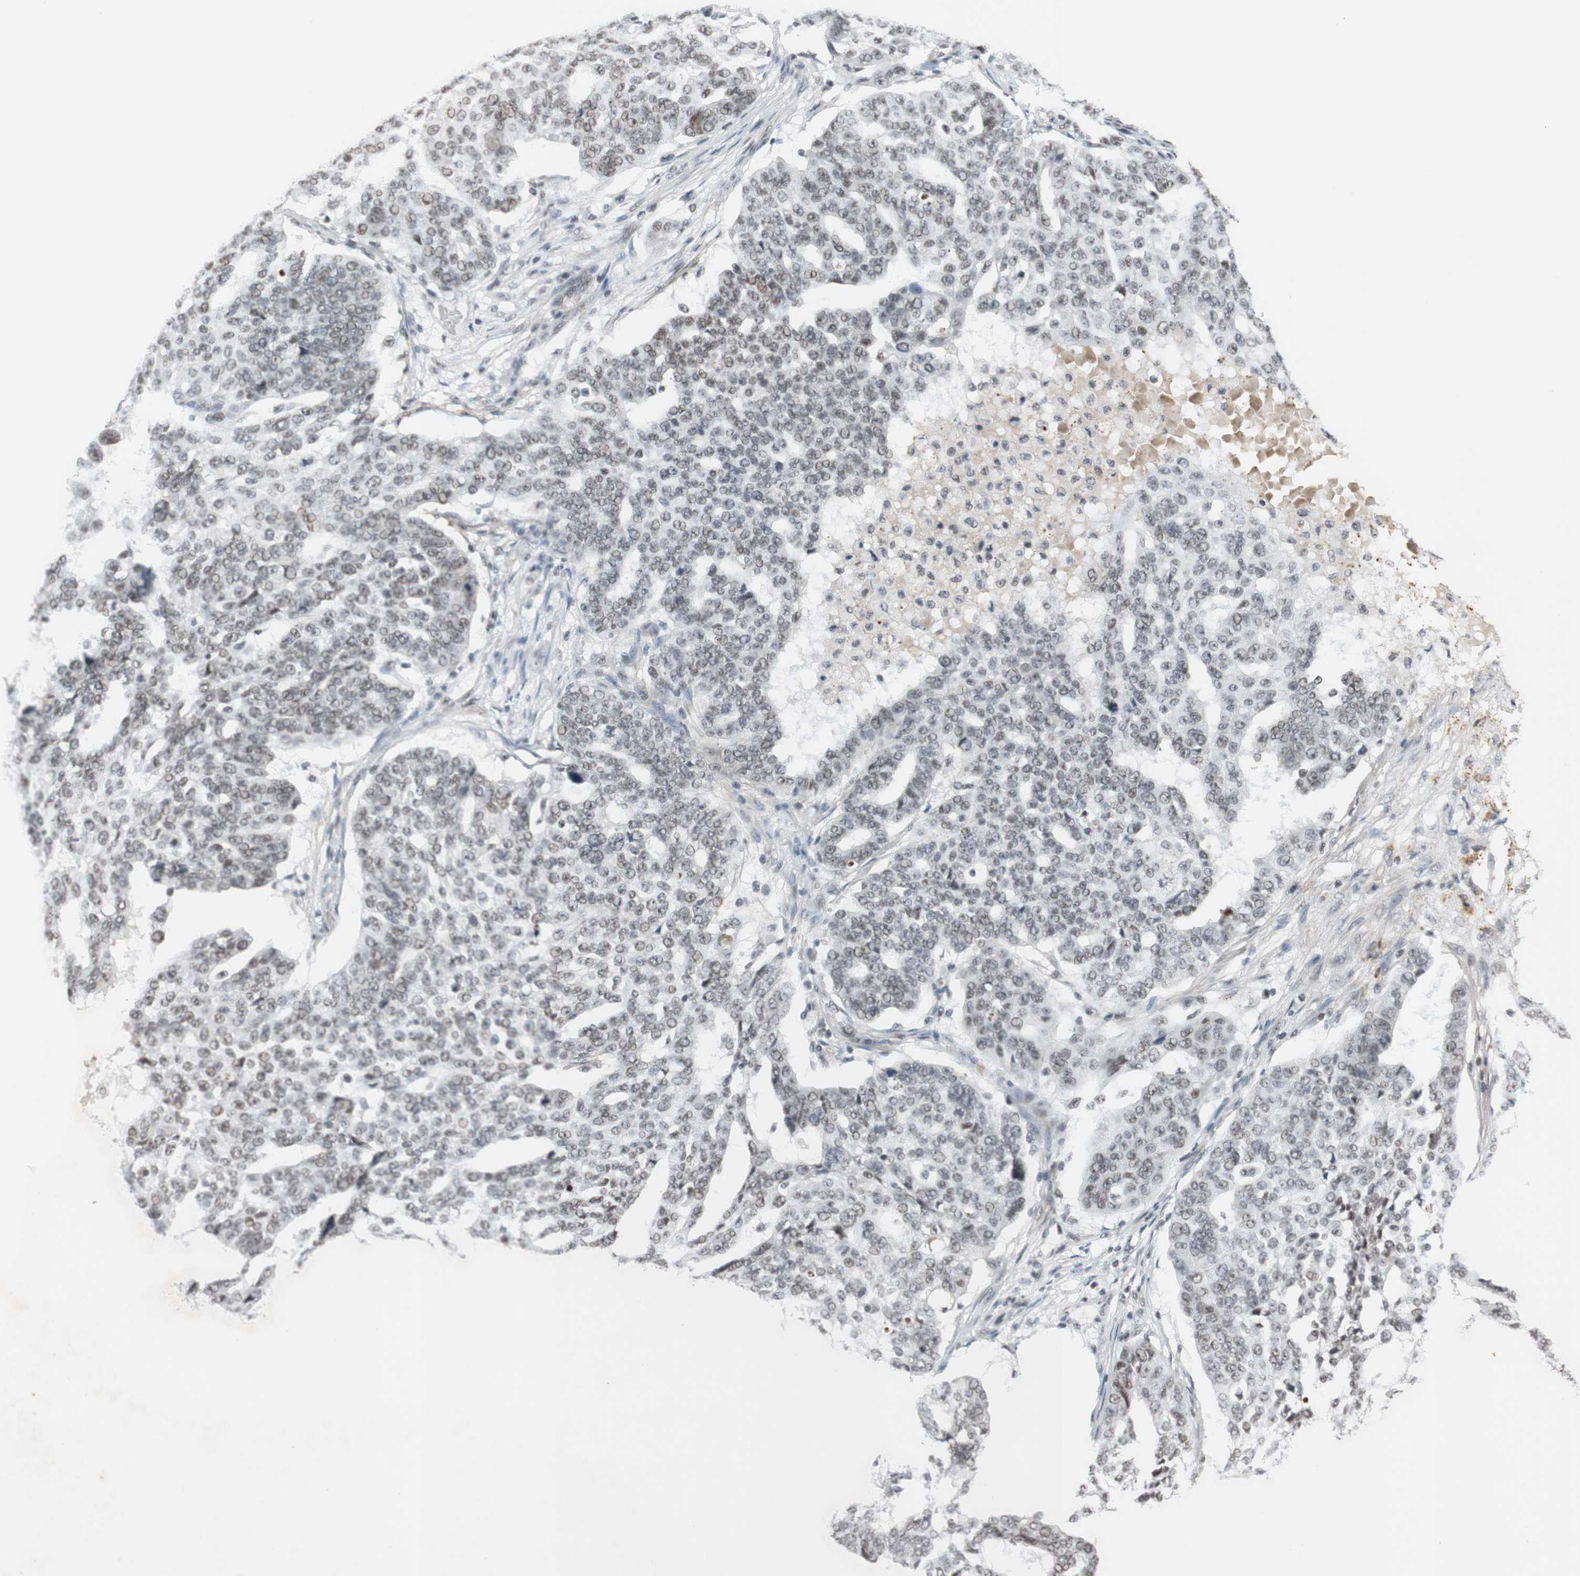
{"staining": {"intensity": "moderate", "quantity": ">75%", "location": "nuclear"}, "tissue": "ovarian cancer", "cell_type": "Tumor cells", "image_type": "cancer", "snomed": [{"axis": "morphology", "description": "Cystadenocarcinoma, serous, NOS"}, {"axis": "topography", "description": "Ovary"}], "caption": "Serous cystadenocarcinoma (ovarian) stained for a protein displays moderate nuclear positivity in tumor cells. The protein of interest is shown in brown color, while the nuclei are stained blue.", "gene": "IRF1", "patient": {"sex": "female", "age": 59}}